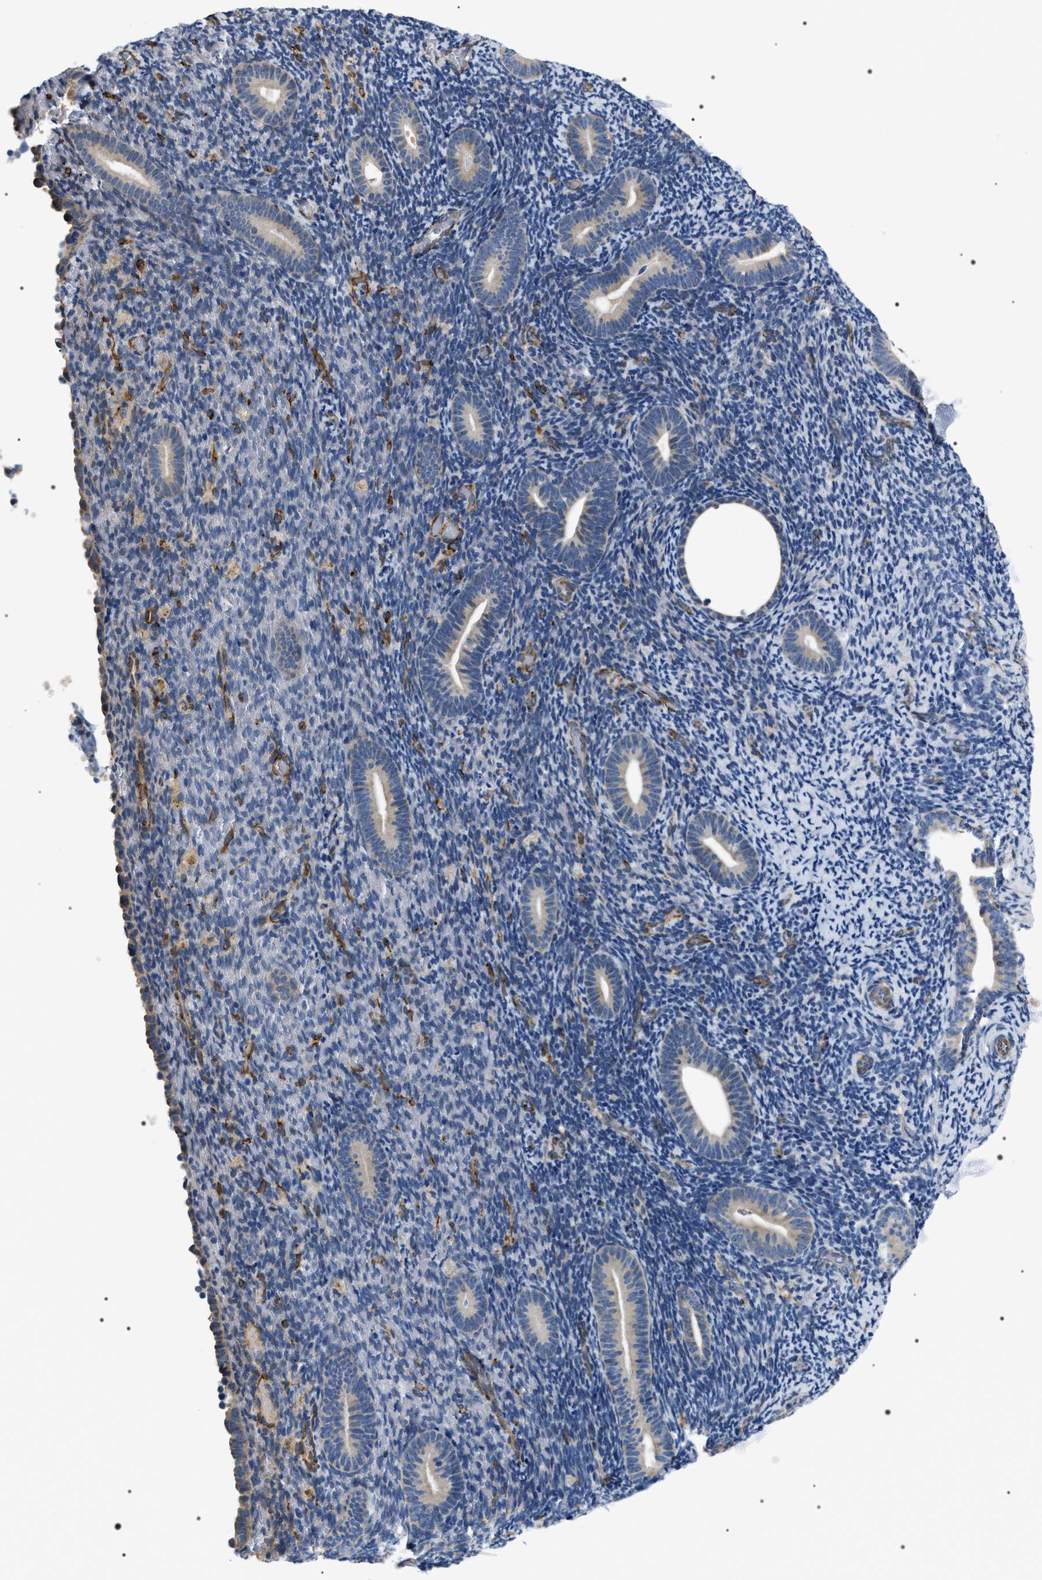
{"staining": {"intensity": "negative", "quantity": "none", "location": "none"}, "tissue": "endometrium", "cell_type": "Cells in endometrial stroma", "image_type": "normal", "snomed": [{"axis": "morphology", "description": "Normal tissue, NOS"}, {"axis": "topography", "description": "Endometrium"}], "caption": "DAB (3,3'-diaminobenzidine) immunohistochemical staining of benign endometrium displays no significant positivity in cells in endometrial stroma. The staining was performed using DAB (3,3'-diaminobenzidine) to visualize the protein expression in brown, while the nuclei were stained in blue with hematoxylin (Magnification: 20x).", "gene": "PKD1L1", "patient": {"sex": "female", "age": 51}}